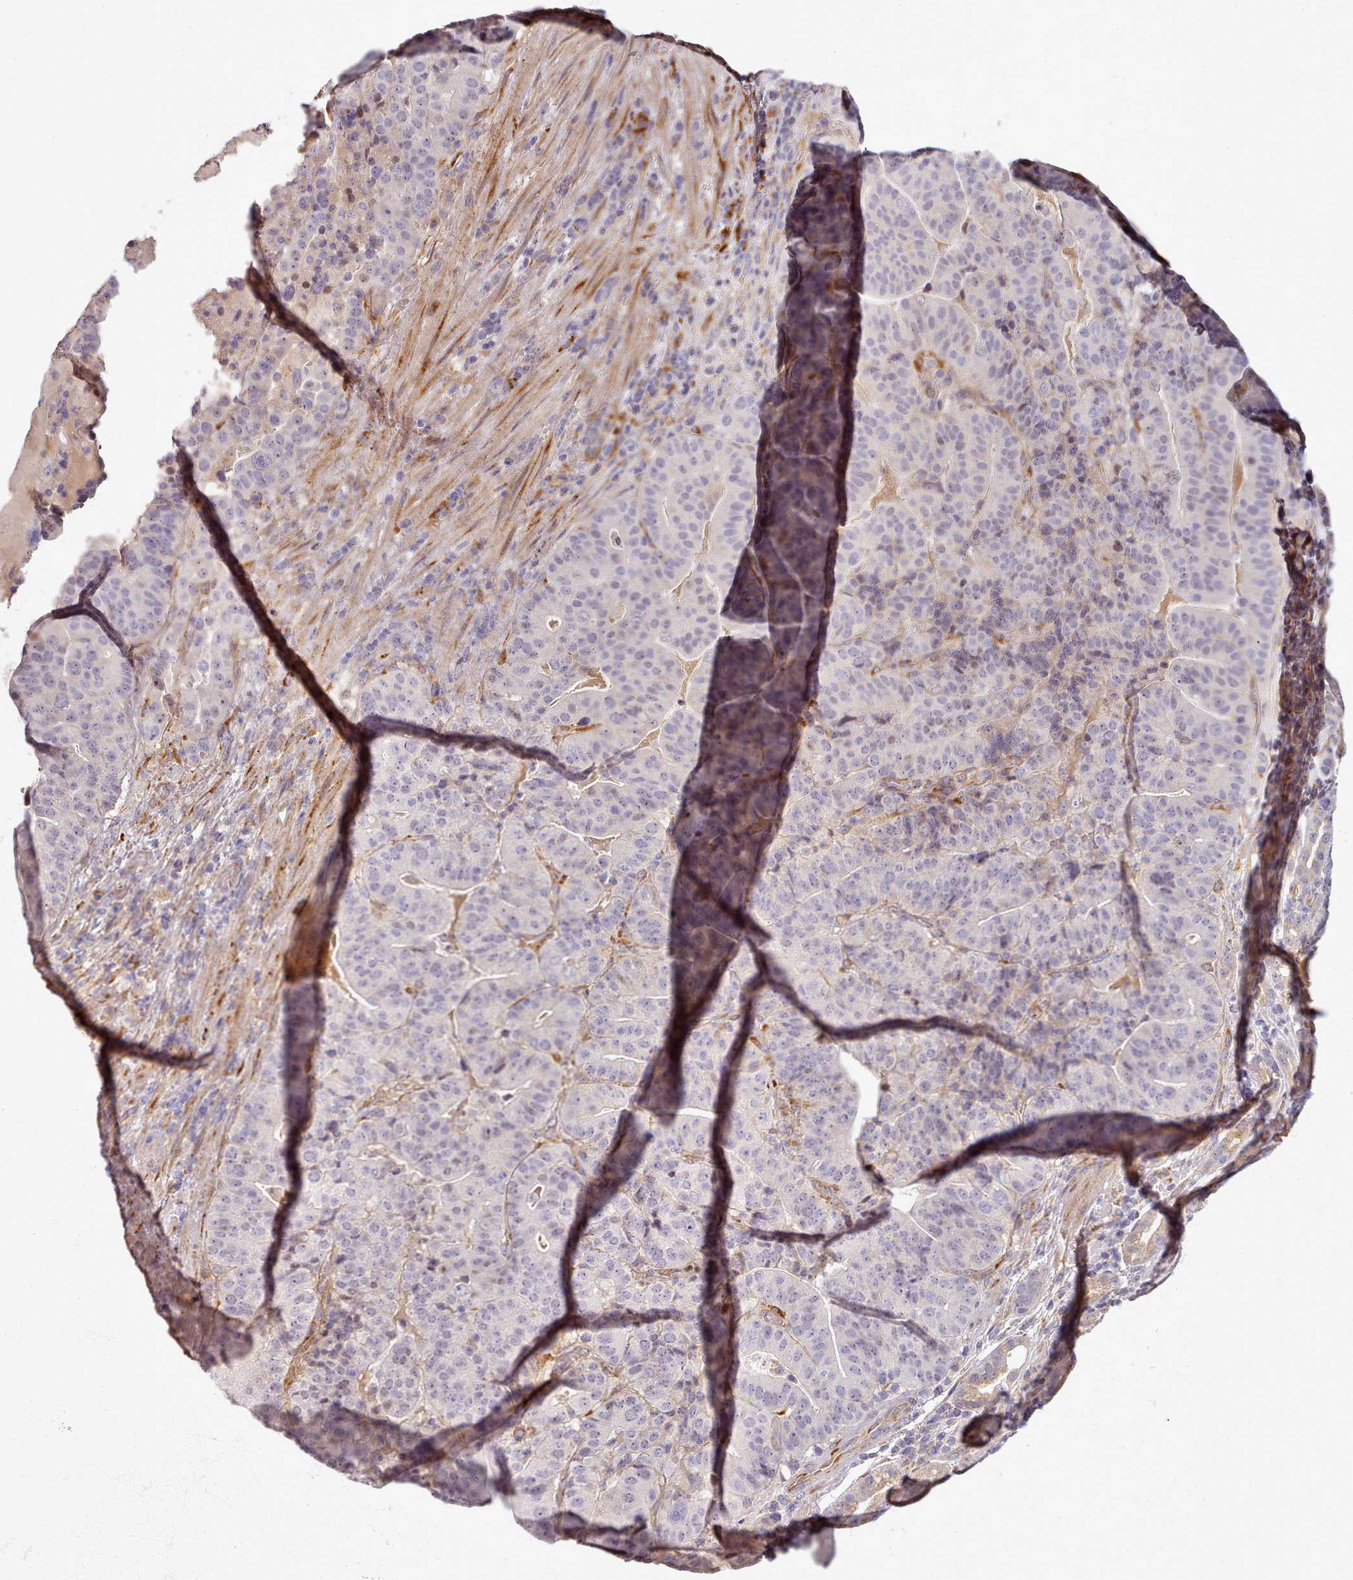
{"staining": {"intensity": "negative", "quantity": "none", "location": "none"}, "tissue": "stomach cancer", "cell_type": "Tumor cells", "image_type": "cancer", "snomed": [{"axis": "morphology", "description": "Adenocarcinoma, NOS"}, {"axis": "topography", "description": "Stomach"}], "caption": "A photomicrograph of human stomach cancer is negative for staining in tumor cells. (DAB IHC, high magnification).", "gene": "C1QTNF5", "patient": {"sex": "male", "age": 48}}